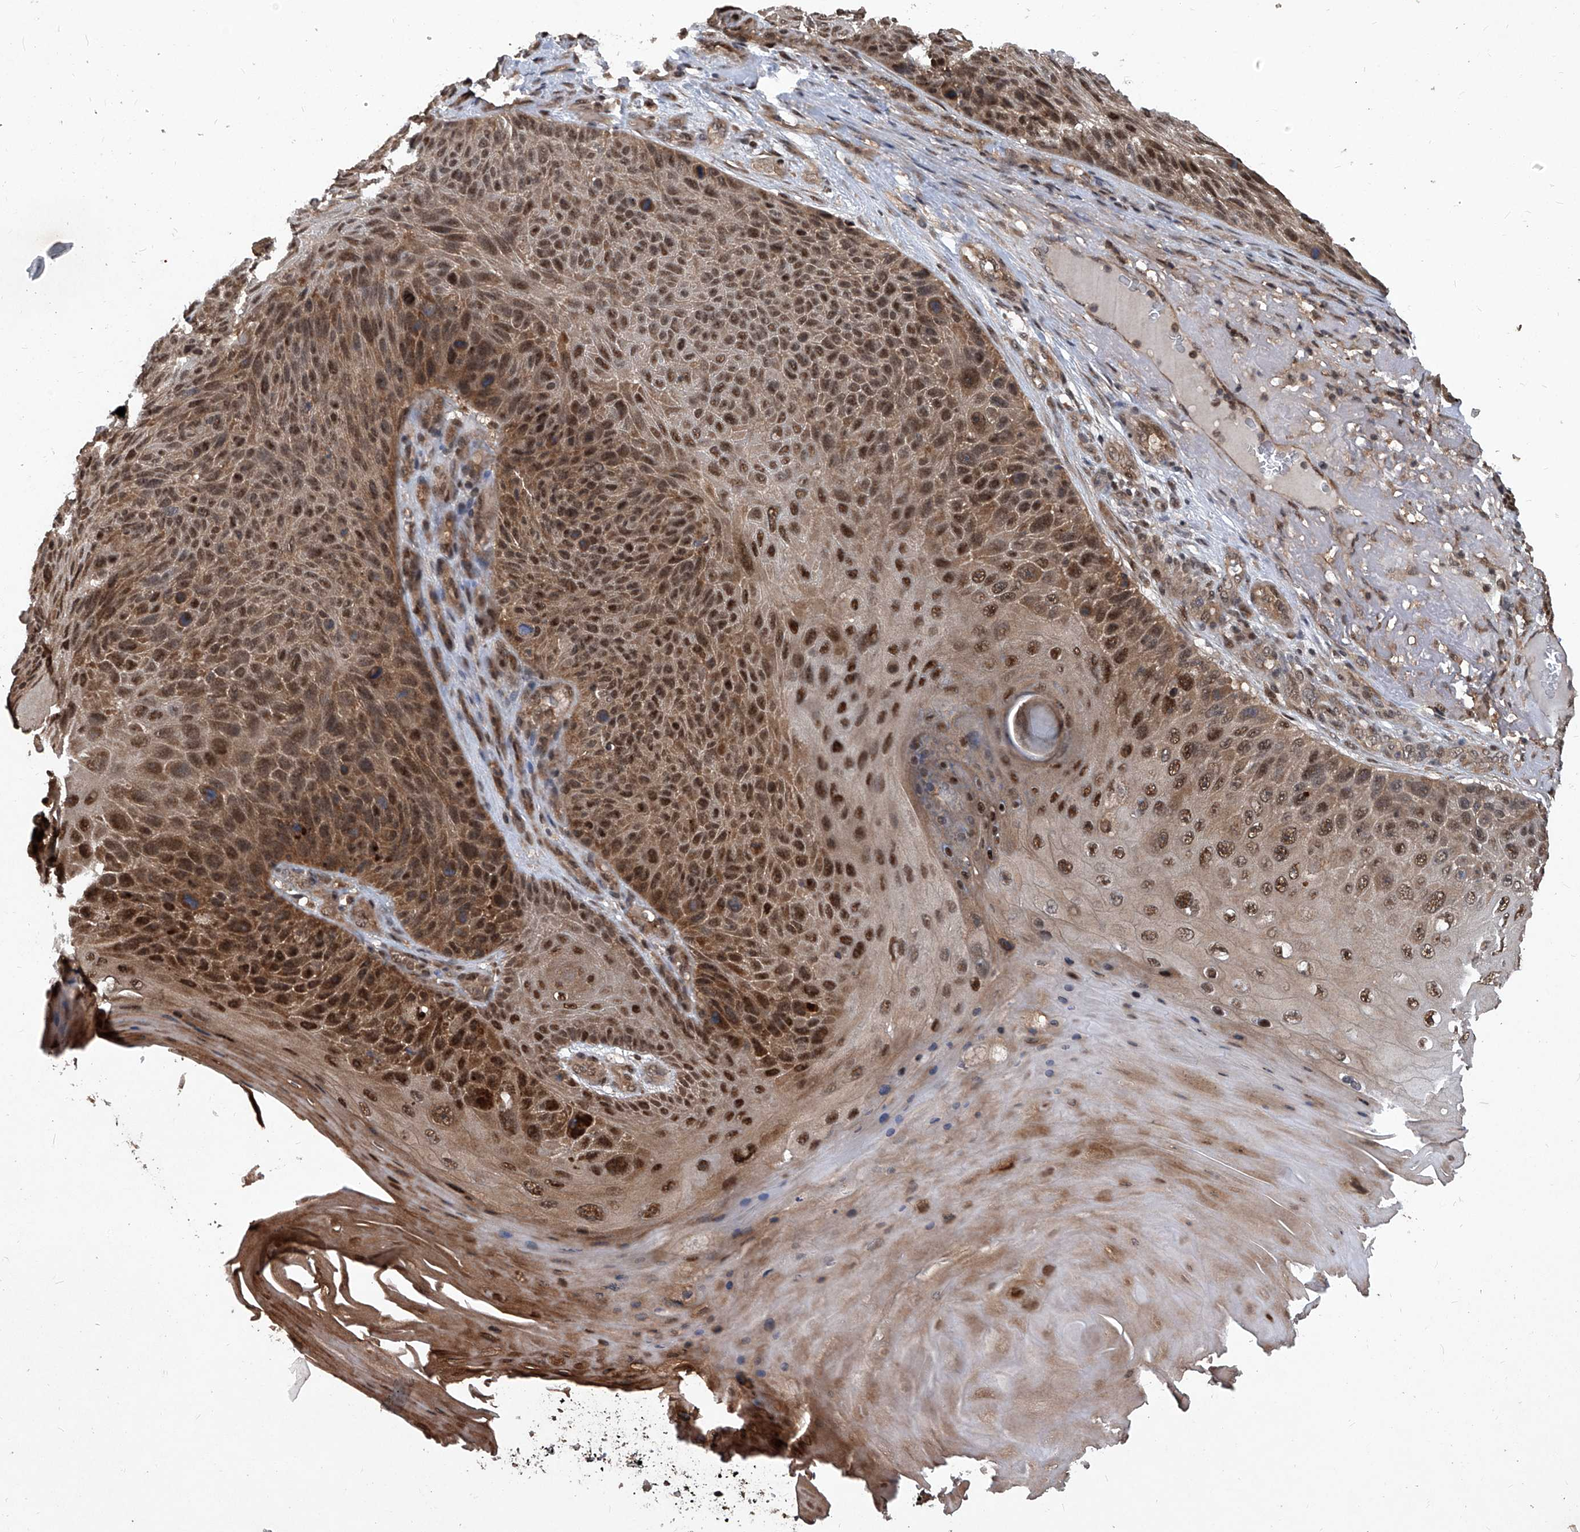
{"staining": {"intensity": "strong", "quantity": ">75%", "location": "cytoplasmic/membranous,nuclear"}, "tissue": "skin cancer", "cell_type": "Tumor cells", "image_type": "cancer", "snomed": [{"axis": "morphology", "description": "Squamous cell carcinoma, NOS"}, {"axis": "topography", "description": "Skin"}], "caption": "This histopathology image displays immunohistochemistry (IHC) staining of skin squamous cell carcinoma, with high strong cytoplasmic/membranous and nuclear positivity in approximately >75% of tumor cells.", "gene": "PSMB1", "patient": {"sex": "female", "age": 88}}